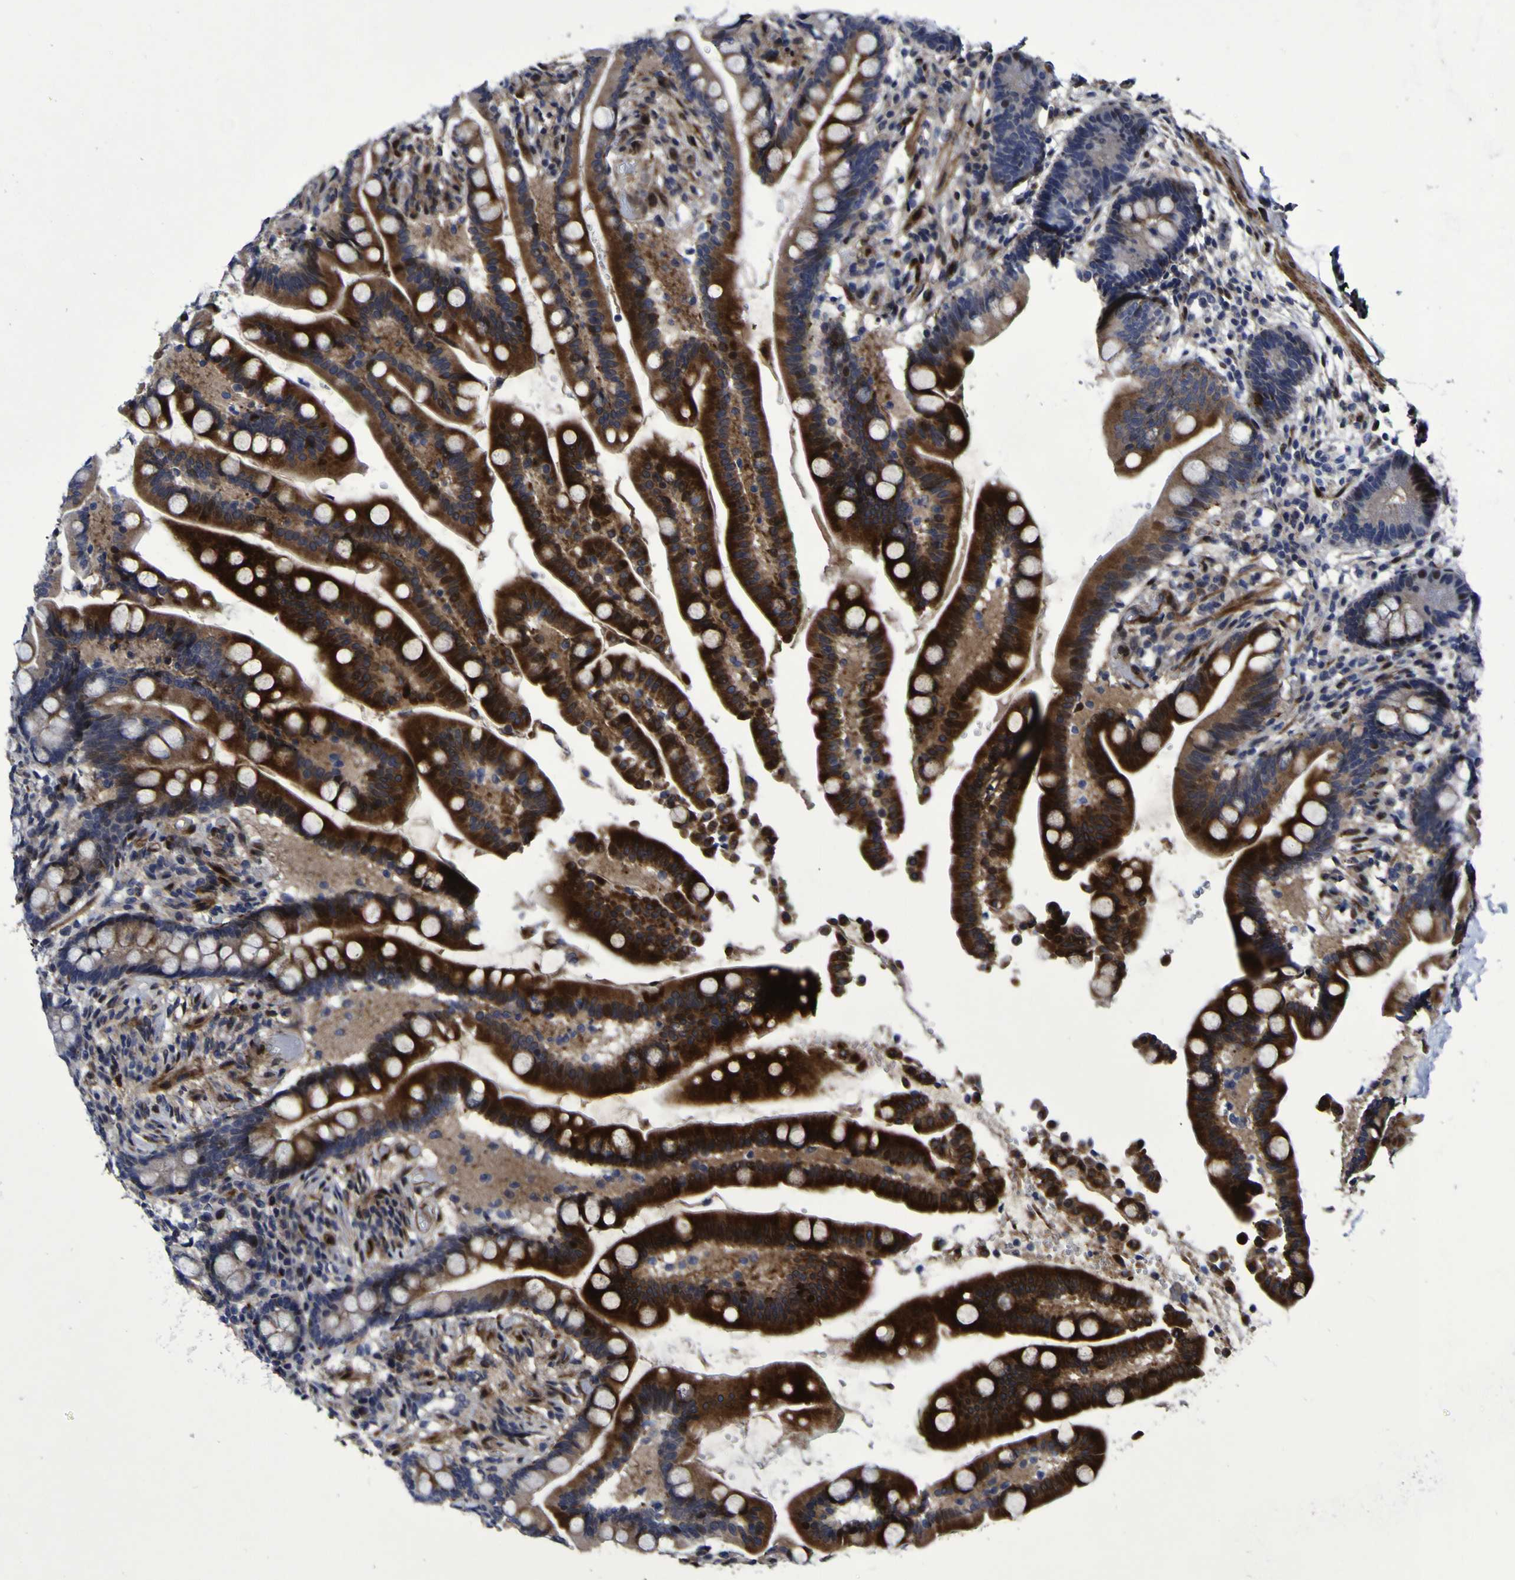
{"staining": {"intensity": "strong", "quantity": "25%-75%", "location": "cytoplasmic/membranous,nuclear"}, "tissue": "colon", "cell_type": "Endothelial cells", "image_type": "normal", "snomed": [{"axis": "morphology", "description": "Normal tissue, NOS"}, {"axis": "topography", "description": "Colon"}], "caption": "Immunohistochemical staining of unremarkable human colon exhibits 25%-75% levels of strong cytoplasmic/membranous,nuclear protein positivity in approximately 25%-75% of endothelial cells.", "gene": "MGLL", "patient": {"sex": "male", "age": 73}}